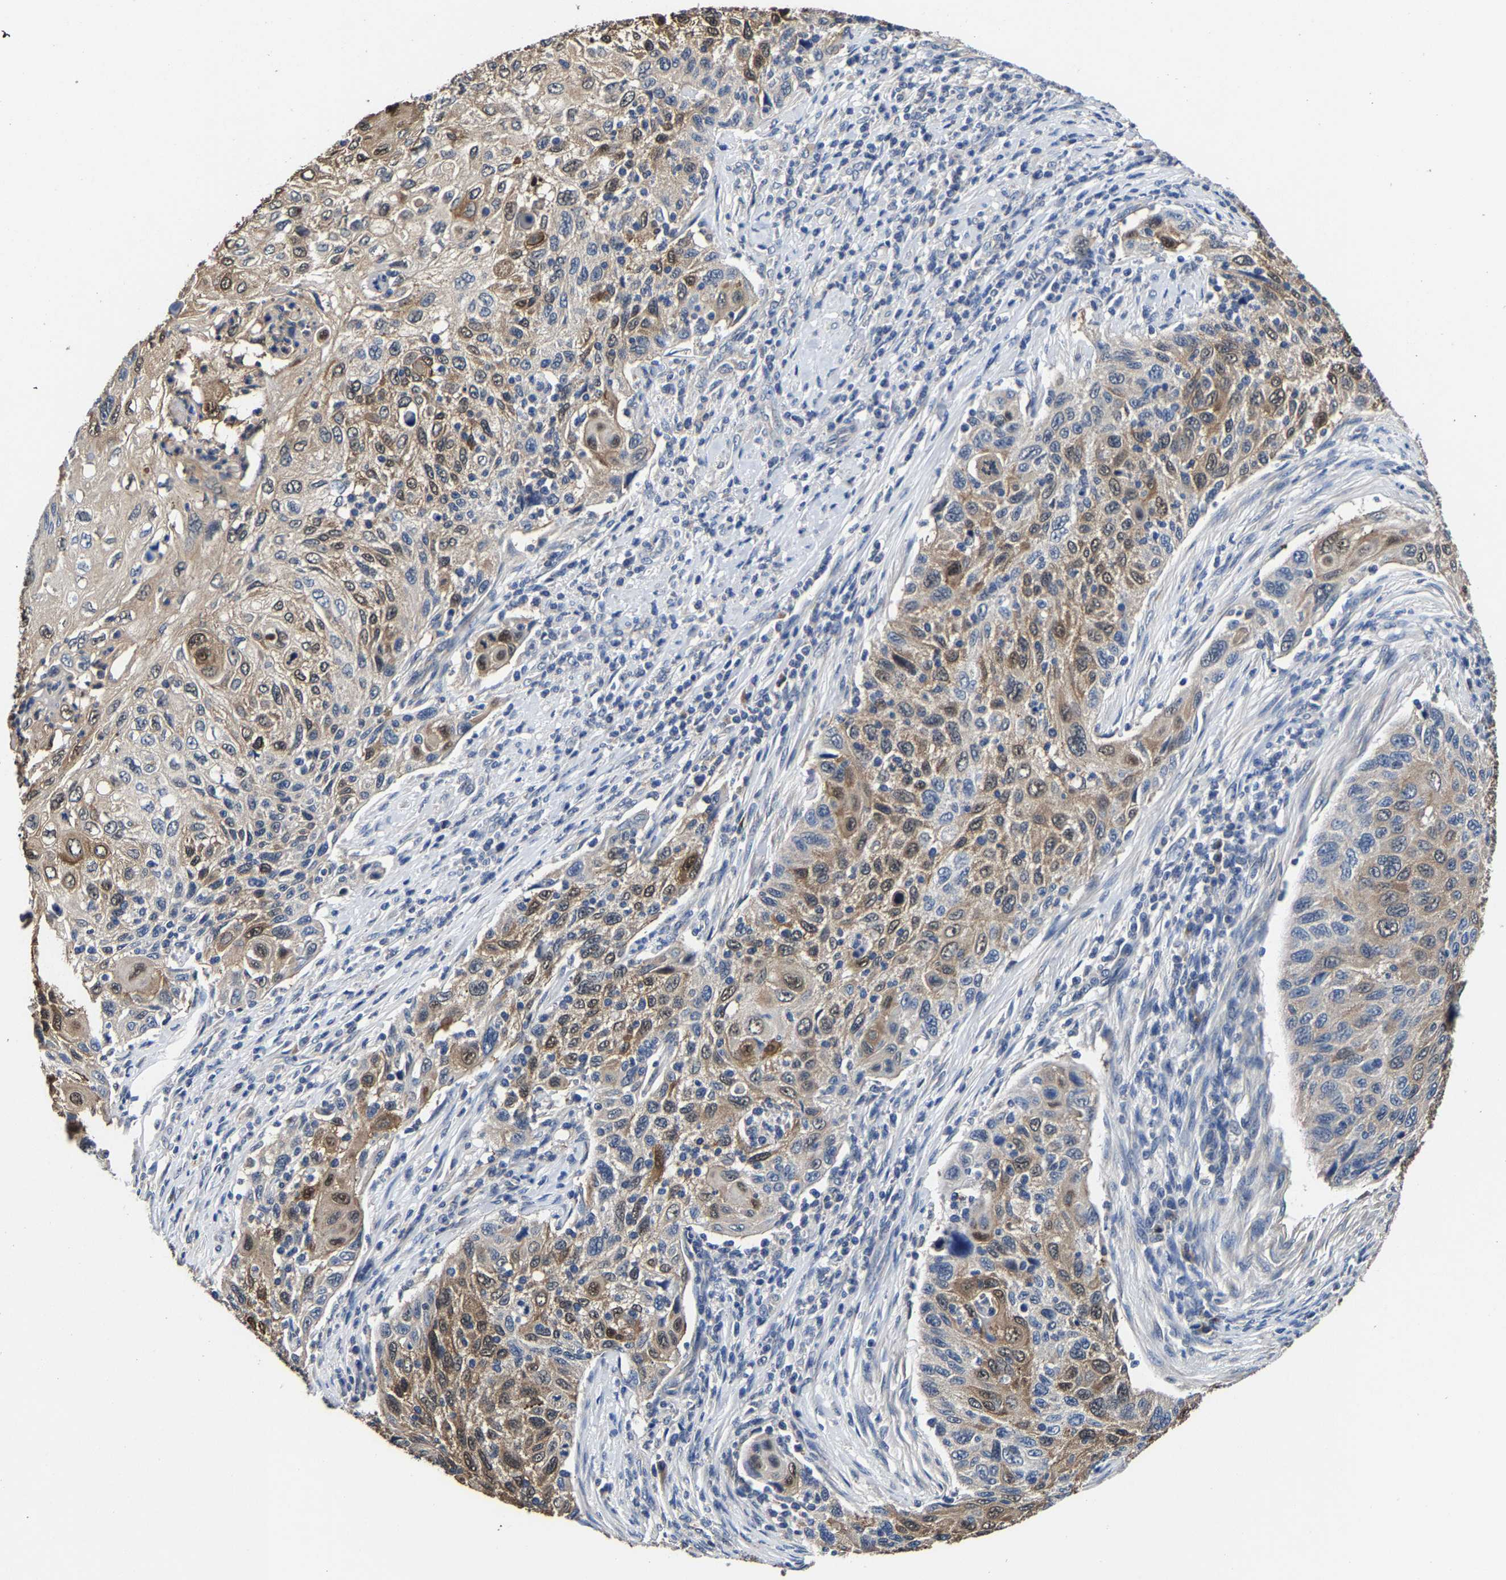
{"staining": {"intensity": "moderate", "quantity": ">75%", "location": "cytoplasmic/membranous"}, "tissue": "cervical cancer", "cell_type": "Tumor cells", "image_type": "cancer", "snomed": [{"axis": "morphology", "description": "Squamous cell carcinoma, NOS"}, {"axis": "topography", "description": "Cervix"}], "caption": "A medium amount of moderate cytoplasmic/membranous staining is seen in about >75% of tumor cells in squamous cell carcinoma (cervical) tissue.", "gene": "EBAG9", "patient": {"sex": "female", "age": 70}}